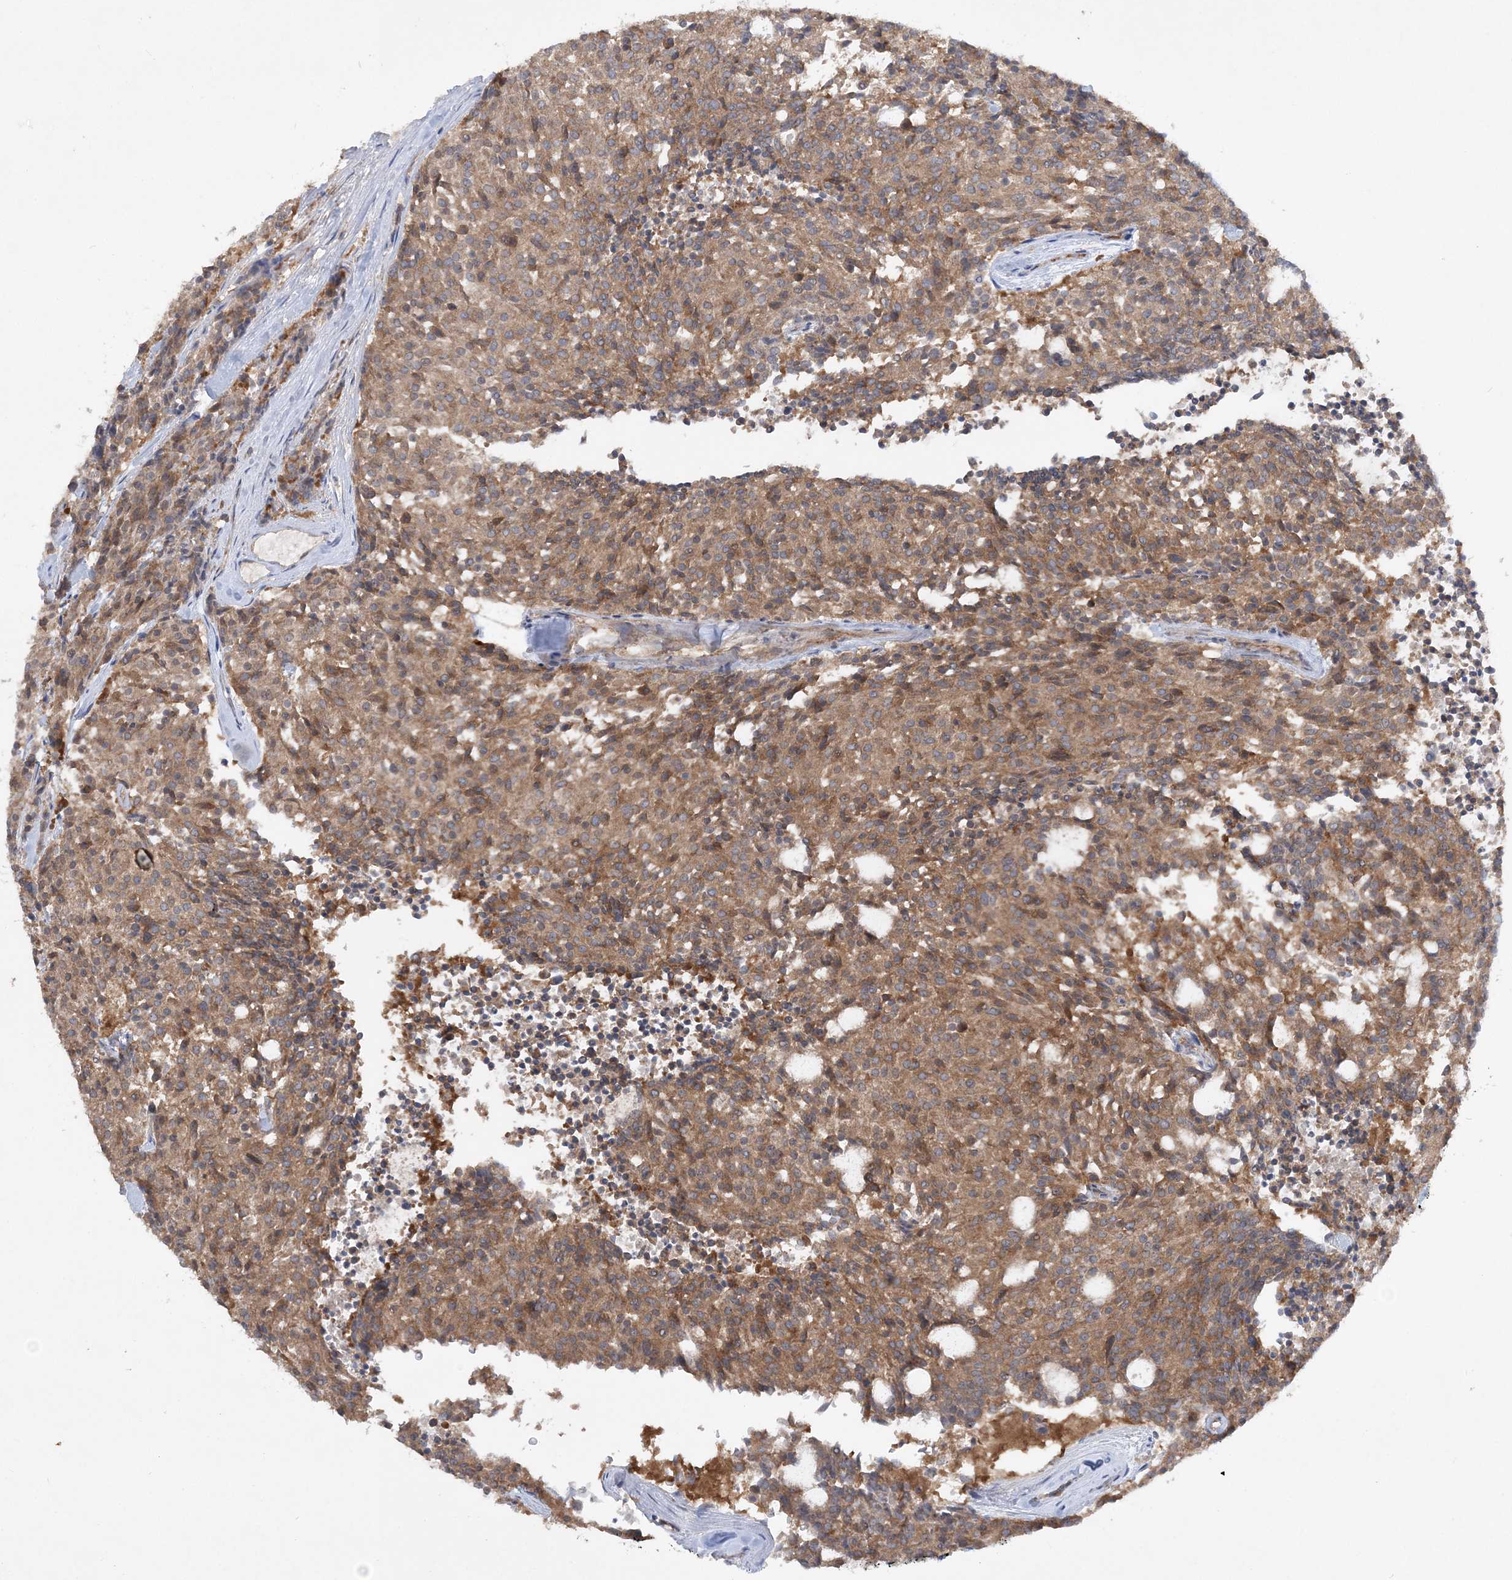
{"staining": {"intensity": "moderate", "quantity": ">75%", "location": "cytoplasmic/membranous"}, "tissue": "carcinoid", "cell_type": "Tumor cells", "image_type": "cancer", "snomed": [{"axis": "morphology", "description": "Carcinoid, malignant, NOS"}, {"axis": "topography", "description": "Pancreas"}], "caption": "Immunohistochemical staining of malignant carcinoid reveals medium levels of moderate cytoplasmic/membranous protein expression in approximately >75% of tumor cells.", "gene": "ACAP2", "patient": {"sex": "female", "age": 54}}